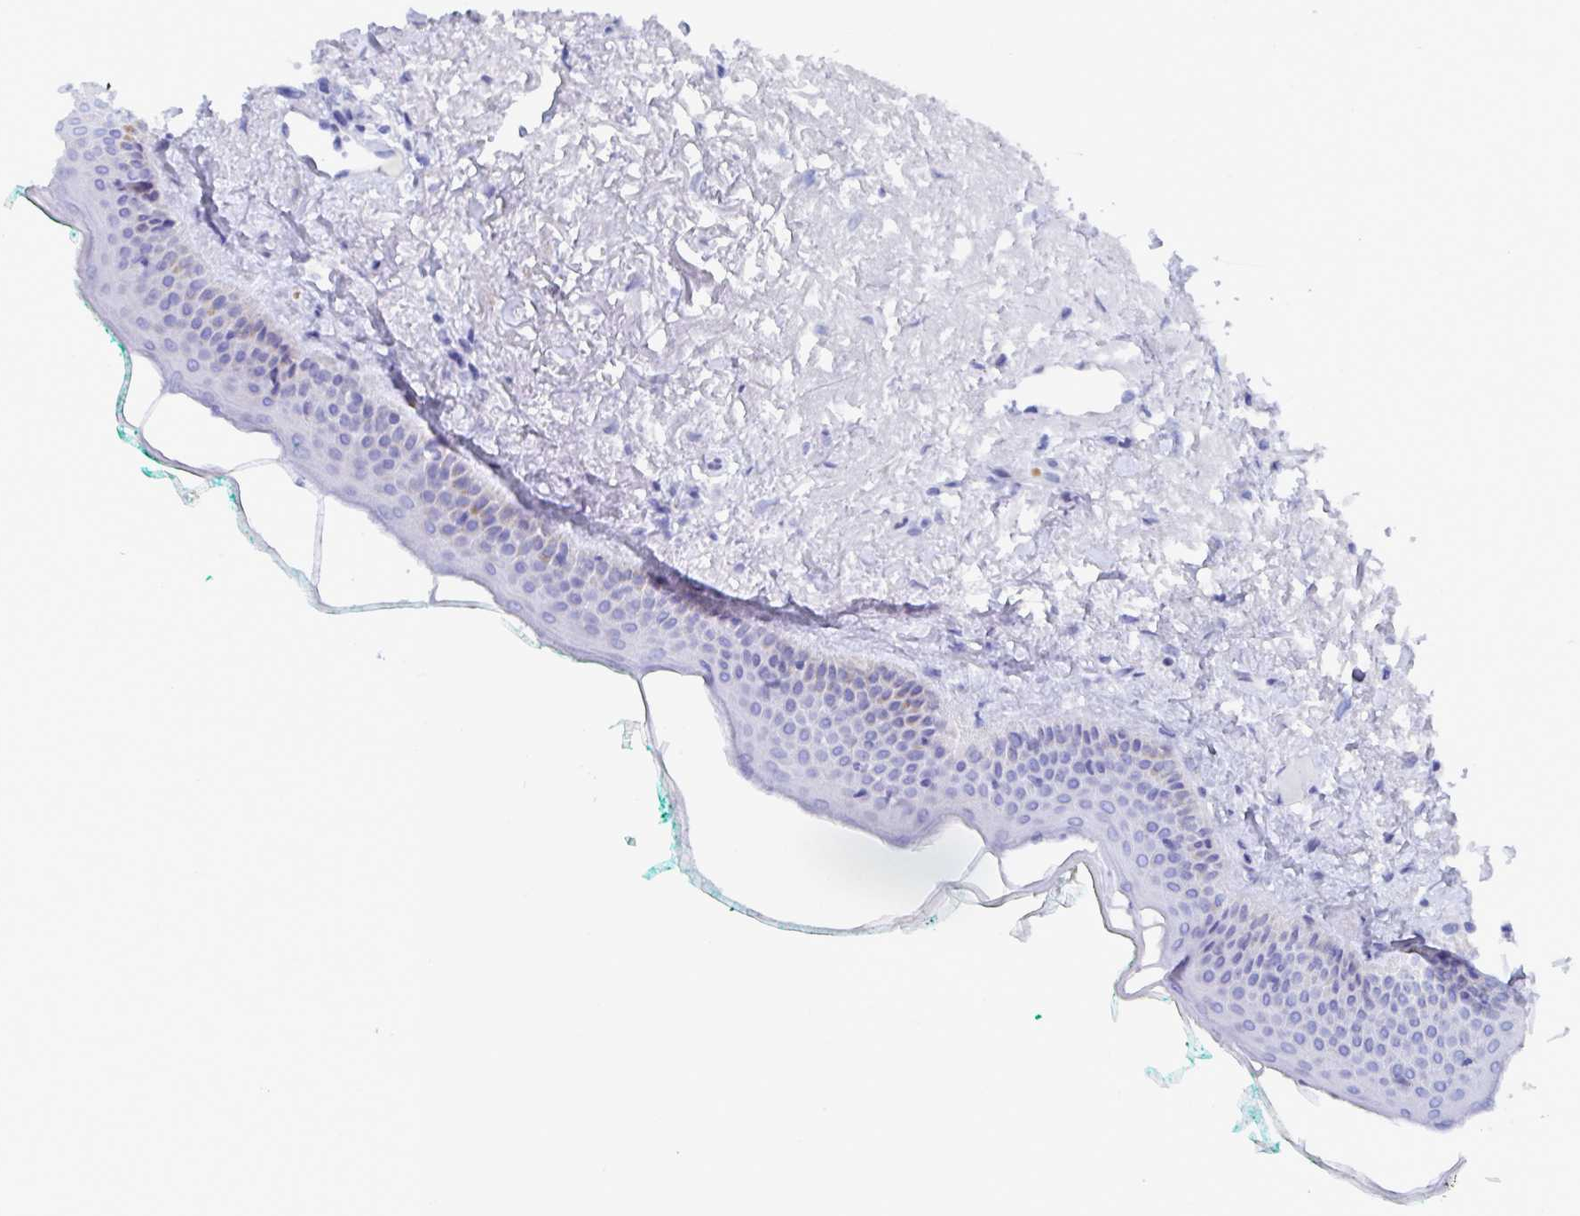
{"staining": {"intensity": "negative", "quantity": "none", "location": "none"}, "tissue": "oral mucosa", "cell_type": "Squamous epithelial cells", "image_type": "normal", "snomed": [{"axis": "morphology", "description": "Normal tissue, NOS"}, {"axis": "topography", "description": "Oral tissue"}], "caption": "High magnification brightfield microscopy of unremarkable oral mucosa stained with DAB (brown) and counterstained with hematoxylin (blue): squamous epithelial cells show no significant positivity. (Stains: DAB (3,3'-diaminobenzidine) immunohistochemistry with hematoxylin counter stain, Microscopy: brightfield microscopy at high magnification).", "gene": "CLDN8", "patient": {"sex": "female", "age": 70}}